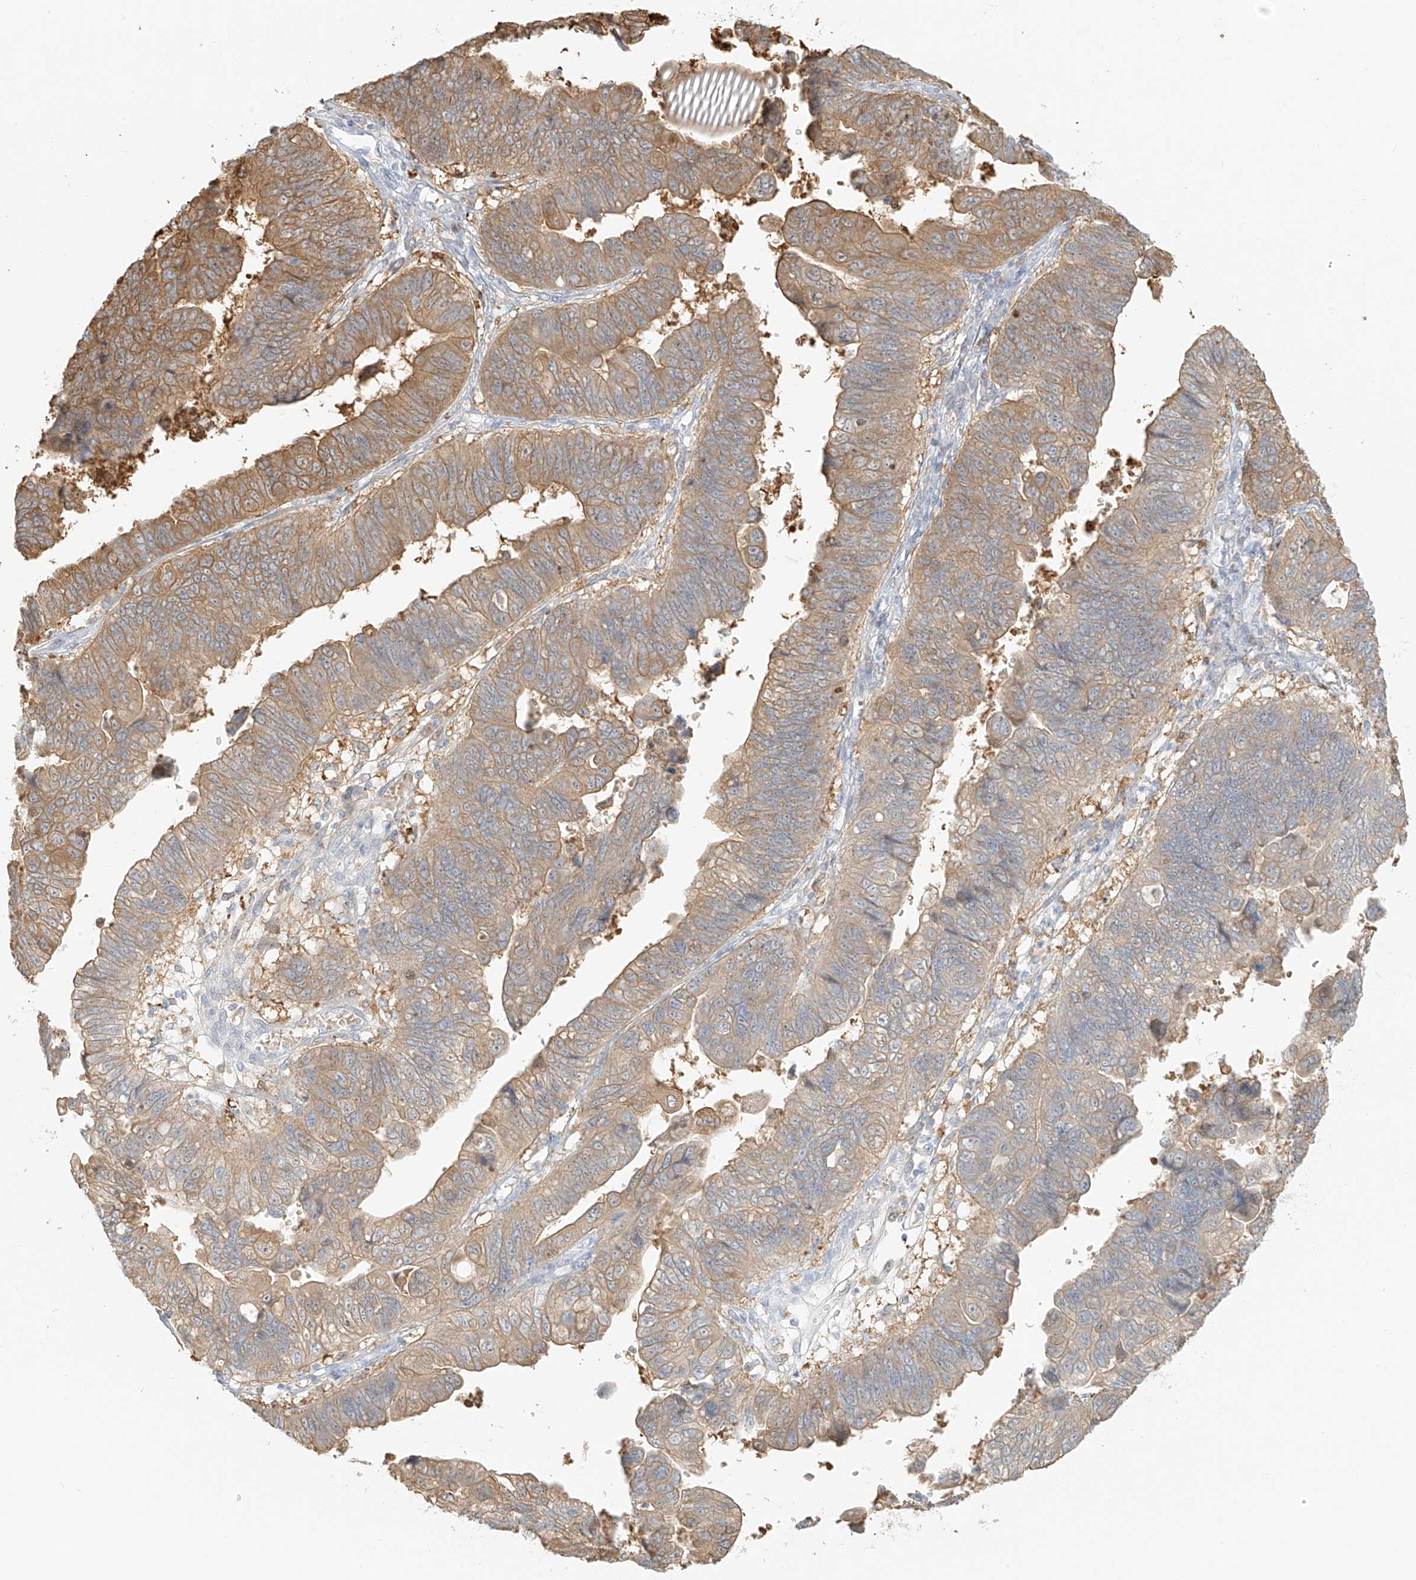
{"staining": {"intensity": "moderate", "quantity": ">75%", "location": "cytoplasmic/membranous"}, "tissue": "stomach cancer", "cell_type": "Tumor cells", "image_type": "cancer", "snomed": [{"axis": "morphology", "description": "Adenocarcinoma, NOS"}, {"axis": "topography", "description": "Stomach"}], "caption": "IHC image of human stomach adenocarcinoma stained for a protein (brown), which reveals medium levels of moderate cytoplasmic/membranous staining in approximately >75% of tumor cells.", "gene": "UPK1B", "patient": {"sex": "male", "age": 59}}